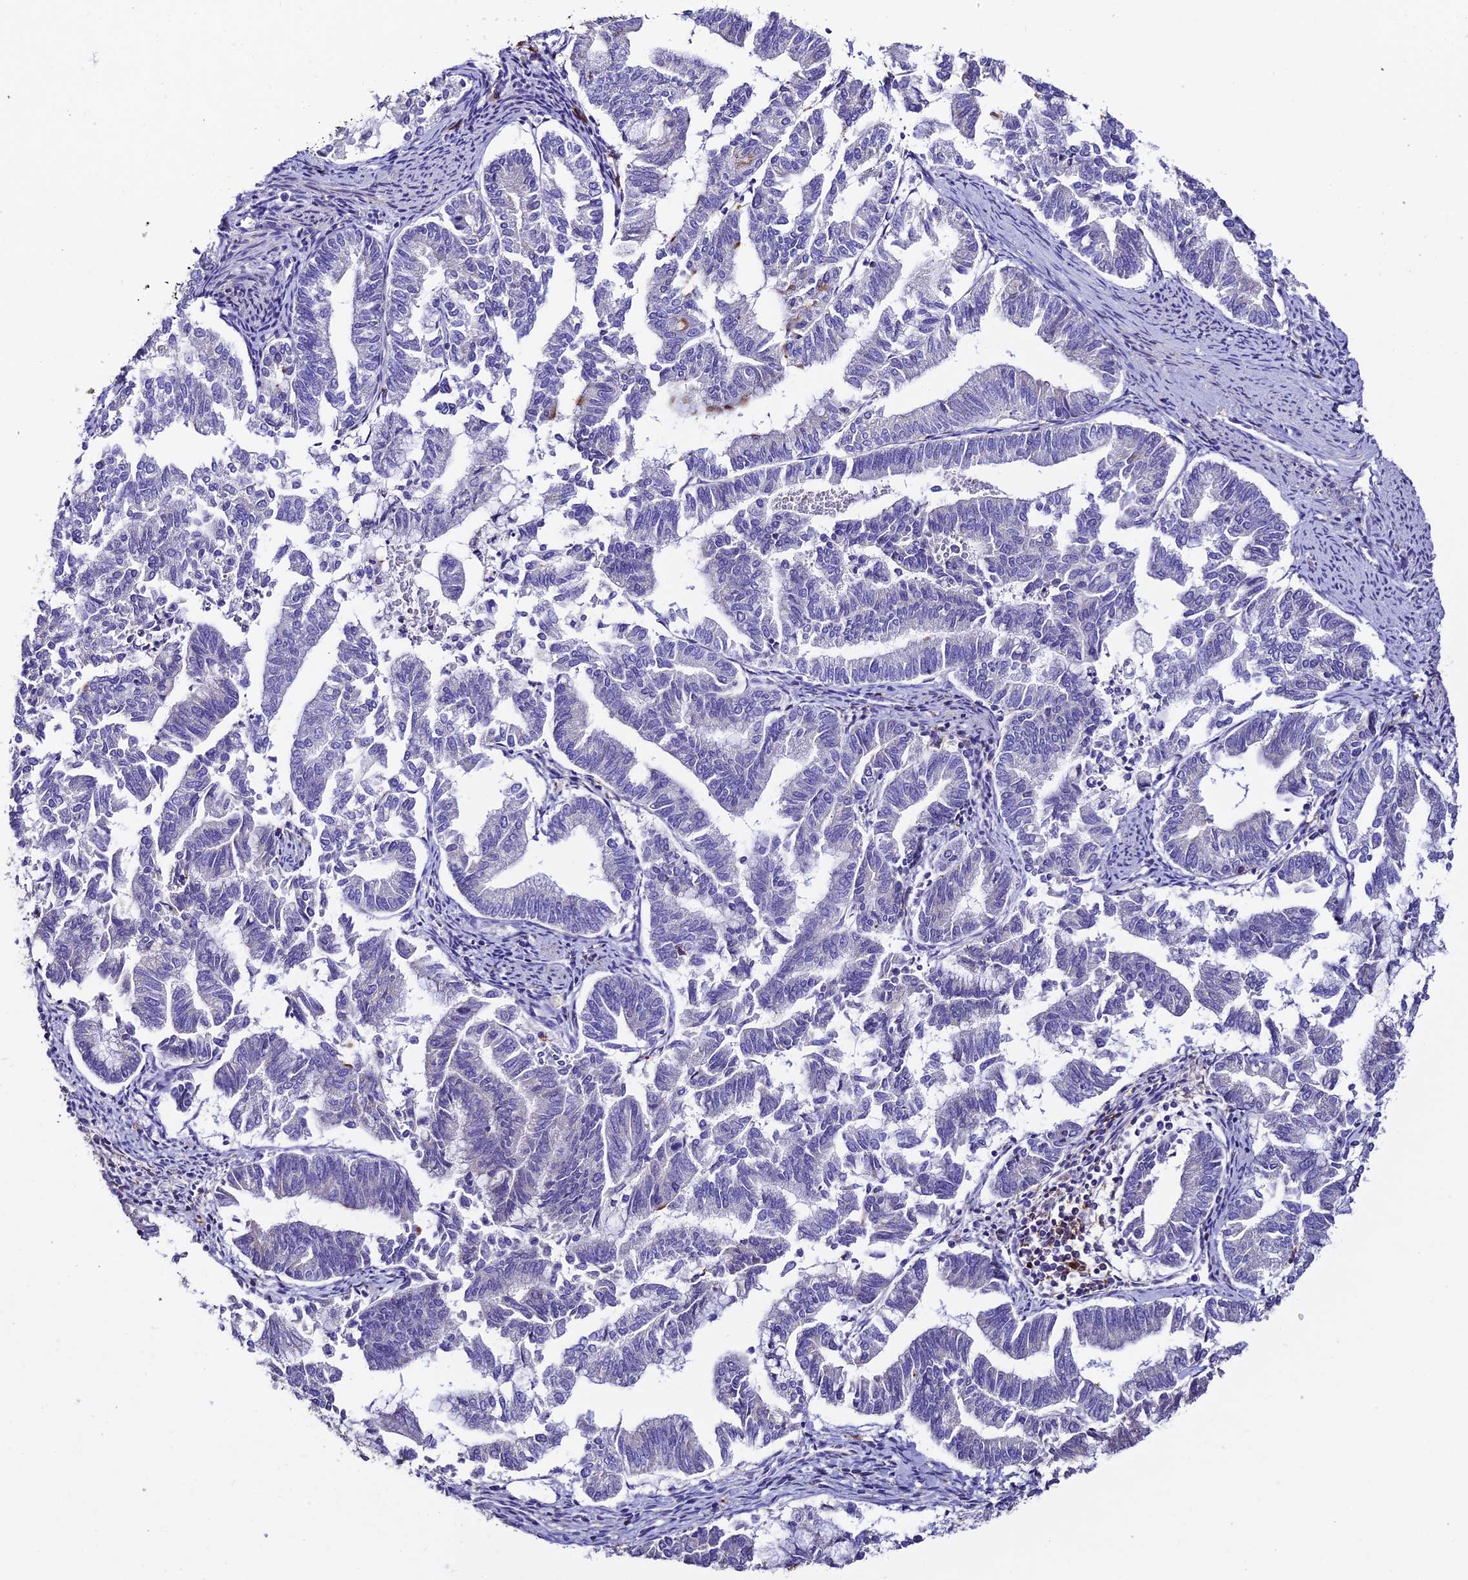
{"staining": {"intensity": "negative", "quantity": "none", "location": "none"}, "tissue": "endometrial cancer", "cell_type": "Tumor cells", "image_type": "cancer", "snomed": [{"axis": "morphology", "description": "Adenocarcinoma, NOS"}, {"axis": "topography", "description": "Endometrium"}], "caption": "A high-resolution photomicrograph shows immunohistochemistry (IHC) staining of endometrial cancer (adenocarcinoma), which demonstrates no significant positivity in tumor cells. (DAB IHC visualized using brightfield microscopy, high magnification).", "gene": "PTPRCAP", "patient": {"sex": "female", "age": 79}}